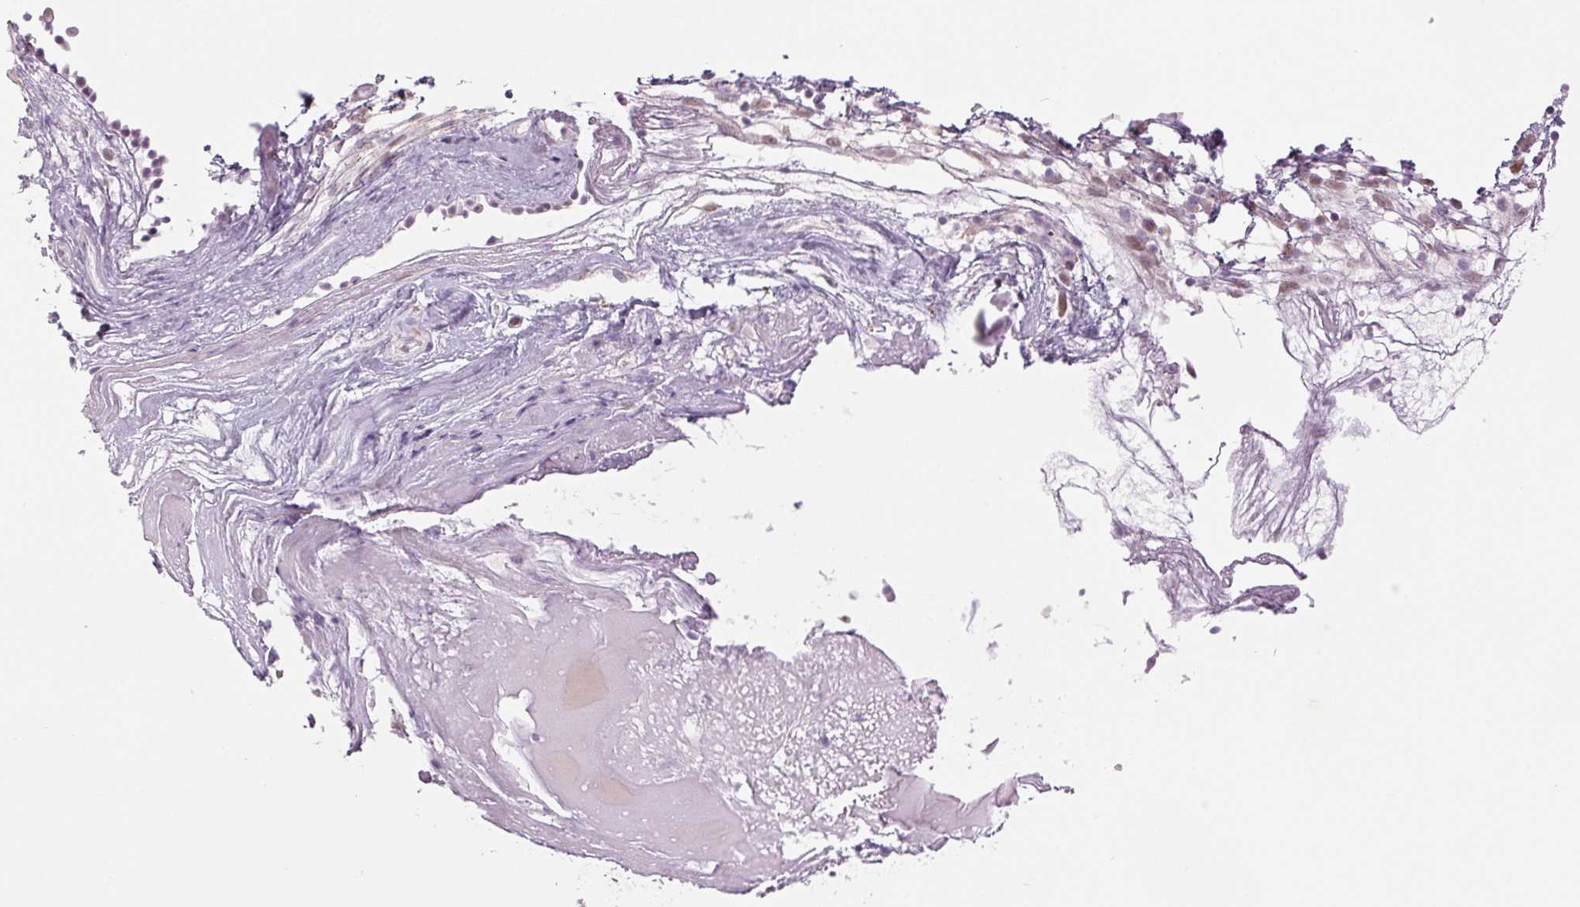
{"staining": {"intensity": "negative", "quantity": "none", "location": "none"}, "tissue": "nasopharynx", "cell_type": "Respiratory epithelial cells", "image_type": "normal", "snomed": [{"axis": "morphology", "description": "Normal tissue, NOS"}, {"axis": "topography", "description": "Nasopharynx"}], "caption": "Immunohistochemical staining of benign nasopharynx shows no significant positivity in respiratory epithelial cells. (Brightfield microscopy of DAB (3,3'-diaminobenzidine) immunohistochemistry (IHC) at high magnification).", "gene": "DNAJC6", "patient": {"sex": "male", "age": 24}}